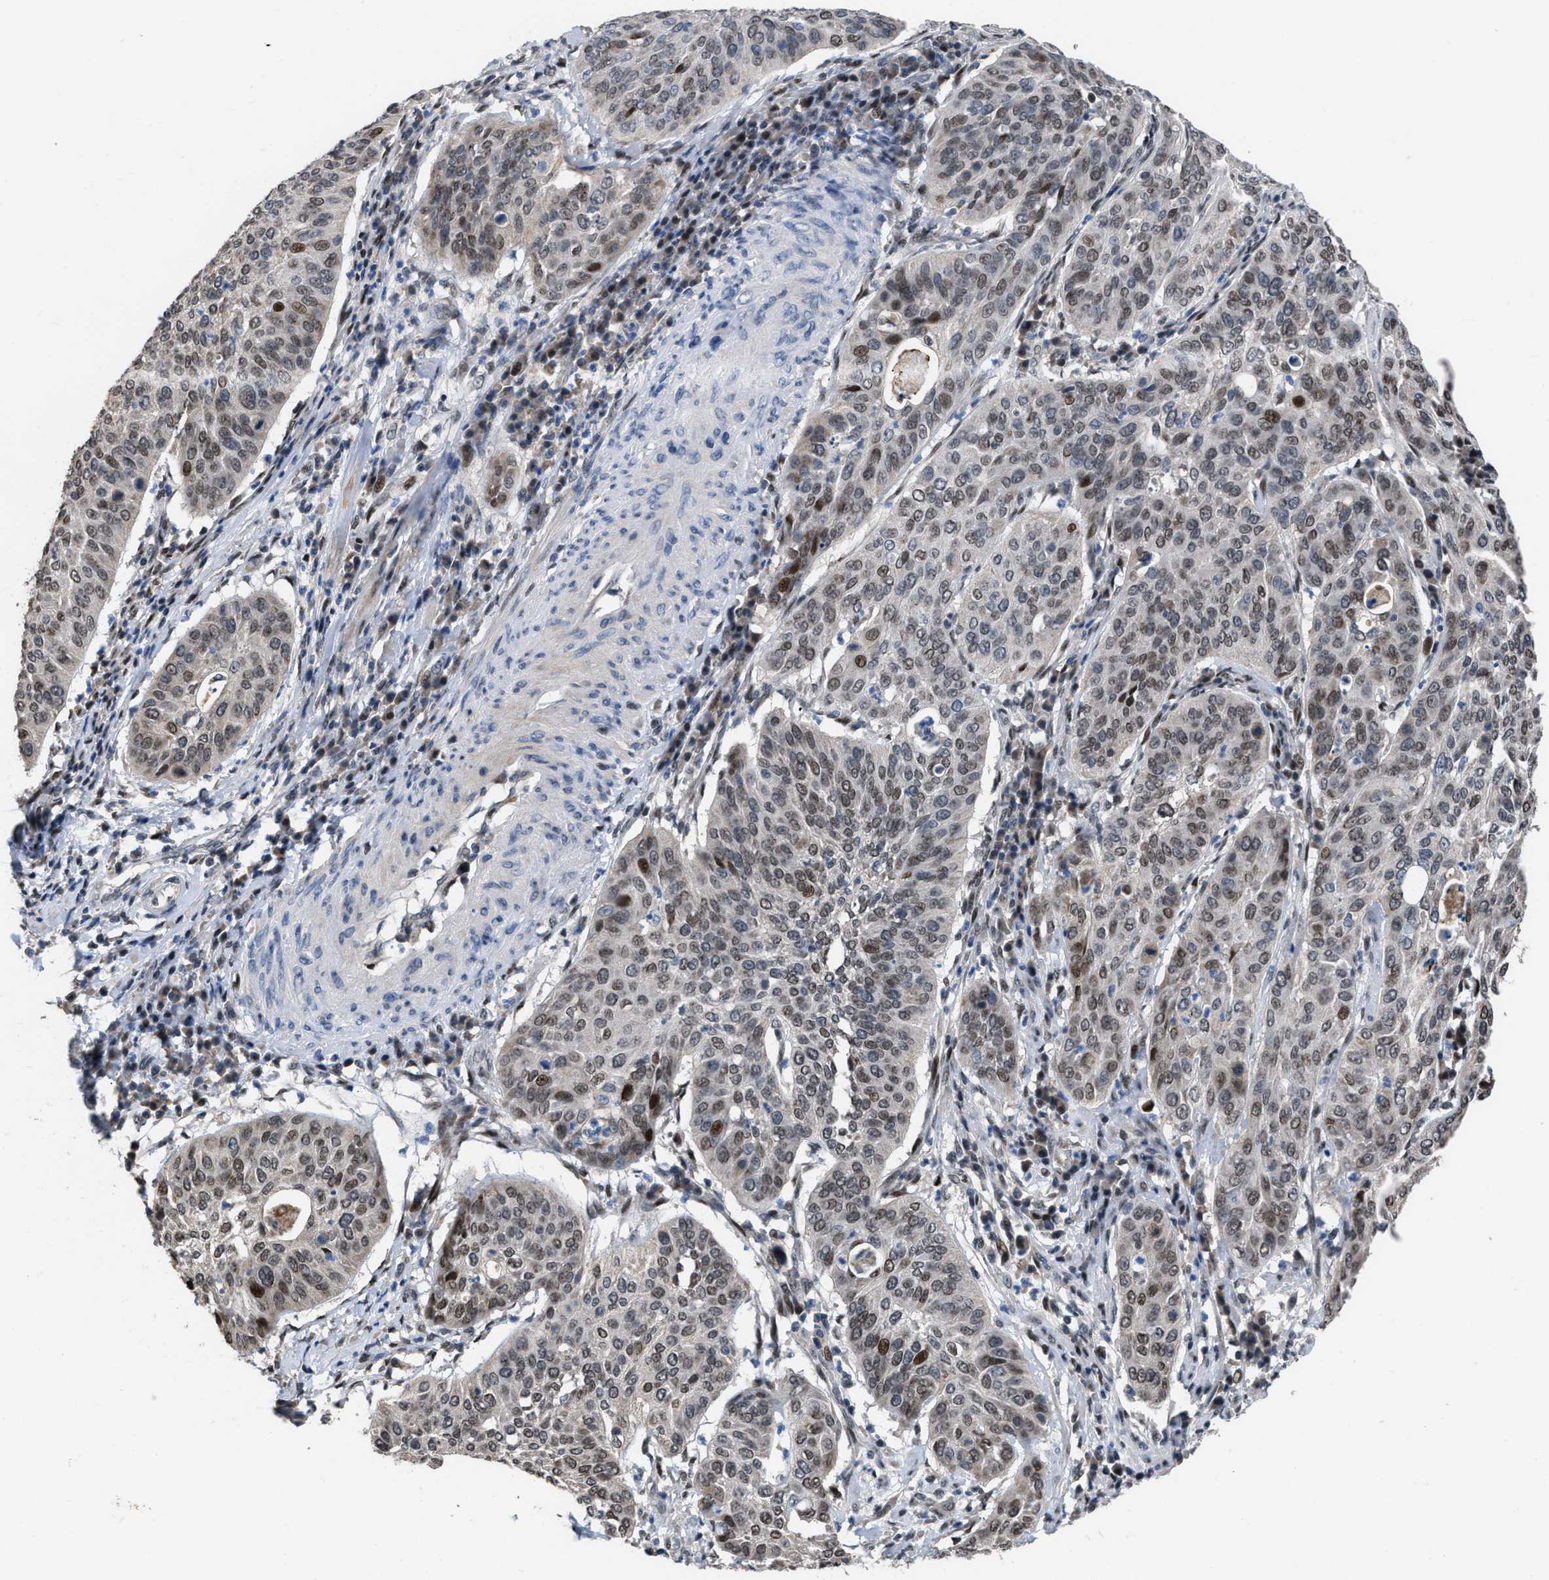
{"staining": {"intensity": "weak", "quantity": ">75%", "location": "nuclear"}, "tissue": "cervical cancer", "cell_type": "Tumor cells", "image_type": "cancer", "snomed": [{"axis": "morphology", "description": "Normal tissue, NOS"}, {"axis": "morphology", "description": "Squamous cell carcinoma, NOS"}, {"axis": "topography", "description": "Cervix"}], "caption": "DAB (3,3'-diaminobenzidine) immunohistochemical staining of human cervical squamous cell carcinoma displays weak nuclear protein positivity in about >75% of tumor cells. (Brightfield microscopy of DAB IHC at high magnification).", "gene": "SETDB1", "patient": {"sex": "female", "age": 39}}